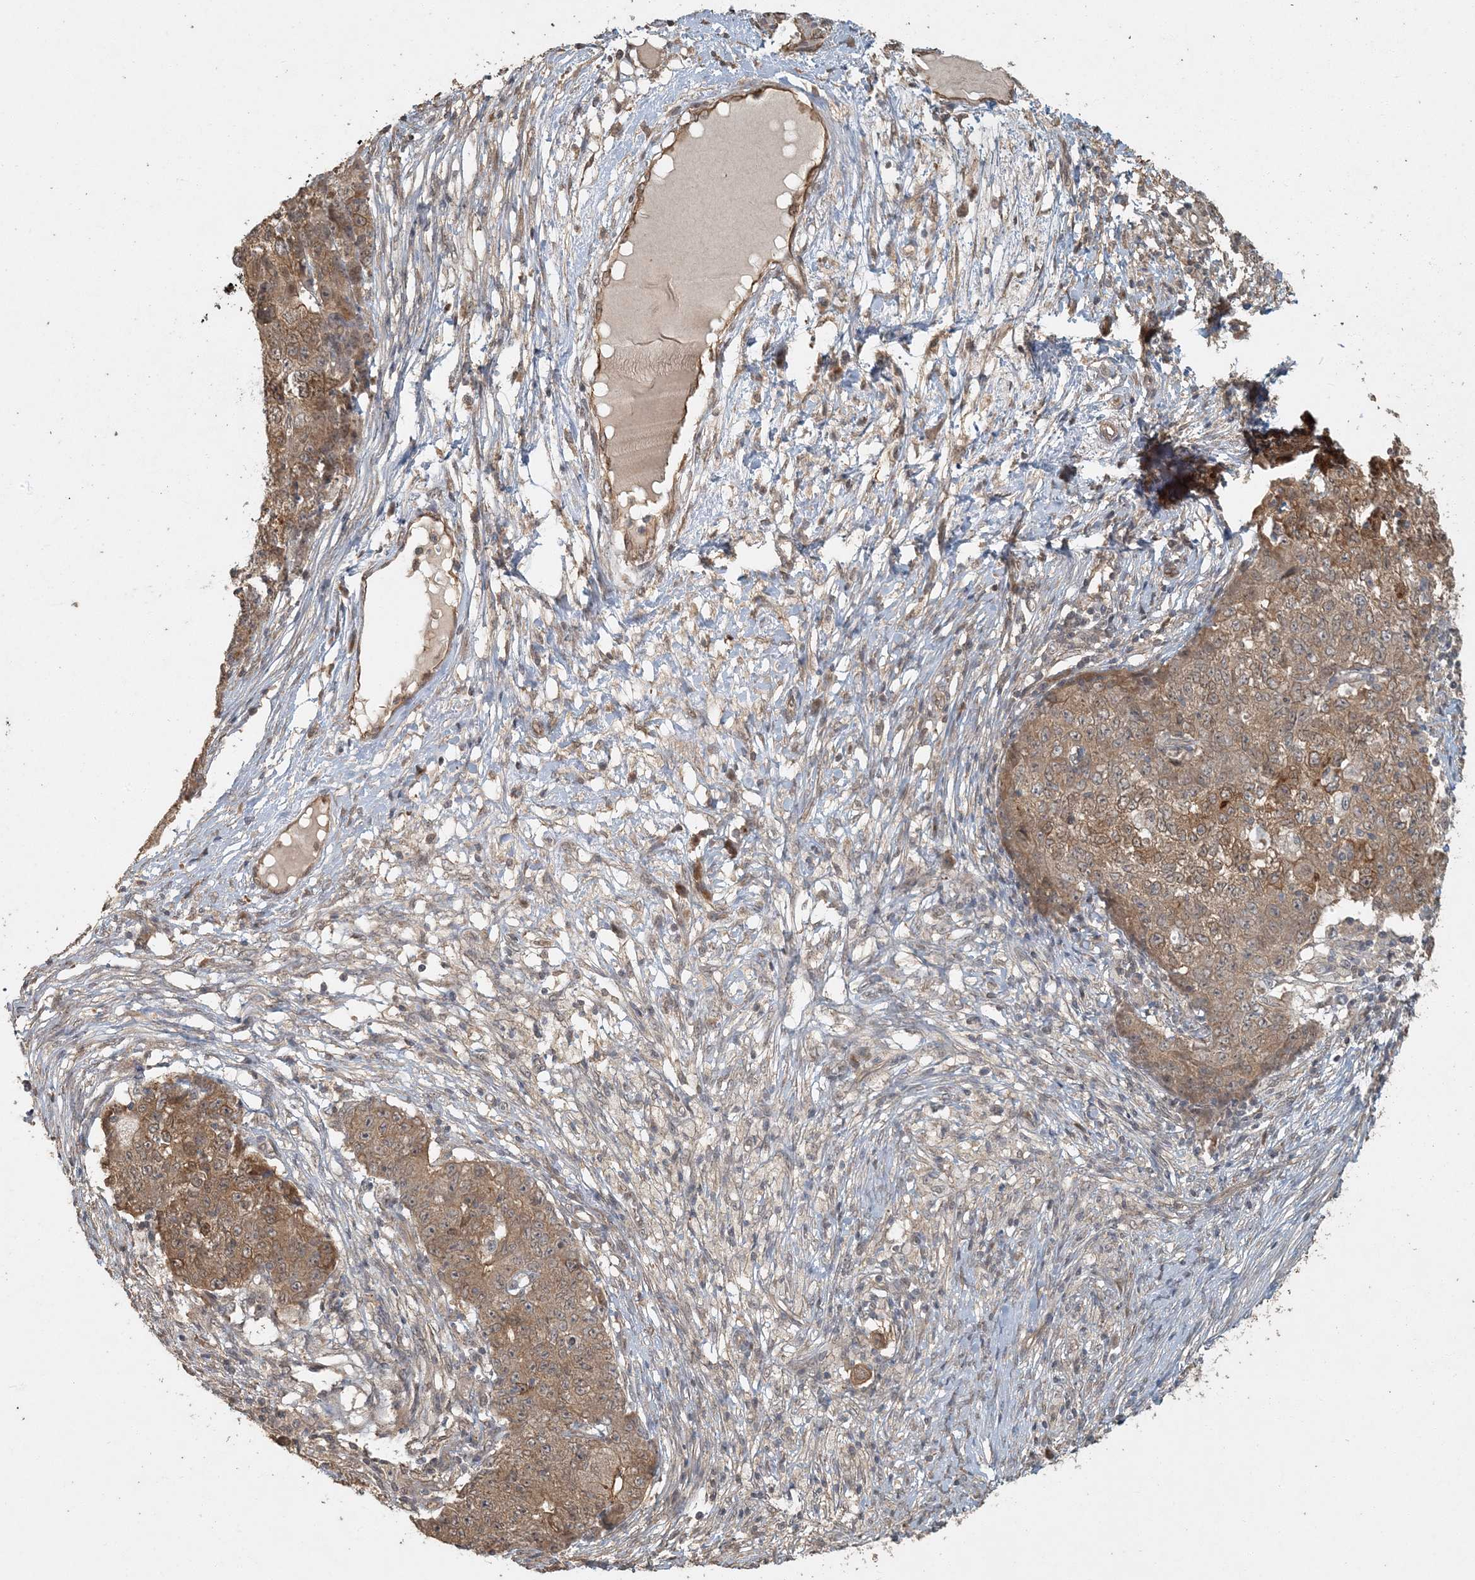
{"staining": {"intensity": "moderate", "quantity": ">75%", "location": "cytoplasmic/membranous"}, "tissue": "ovarian cancer", "cell_type": "Tumor cells", "image_type": "cancer", "snomed": [{"axis": "morphology", "description": "Carcinoma, endometroid"}, {"axis": "topography", "description": "Ovary"}], "caption": "A photomicrograph showing moderate cytoplasmic/membranous expression in approximately >75% of tumor cells in ovarian cancer, as visualized by brown immunohistochemical staining.", "gene": "AK9", "patient": {"sex": "female", "age": 42}}